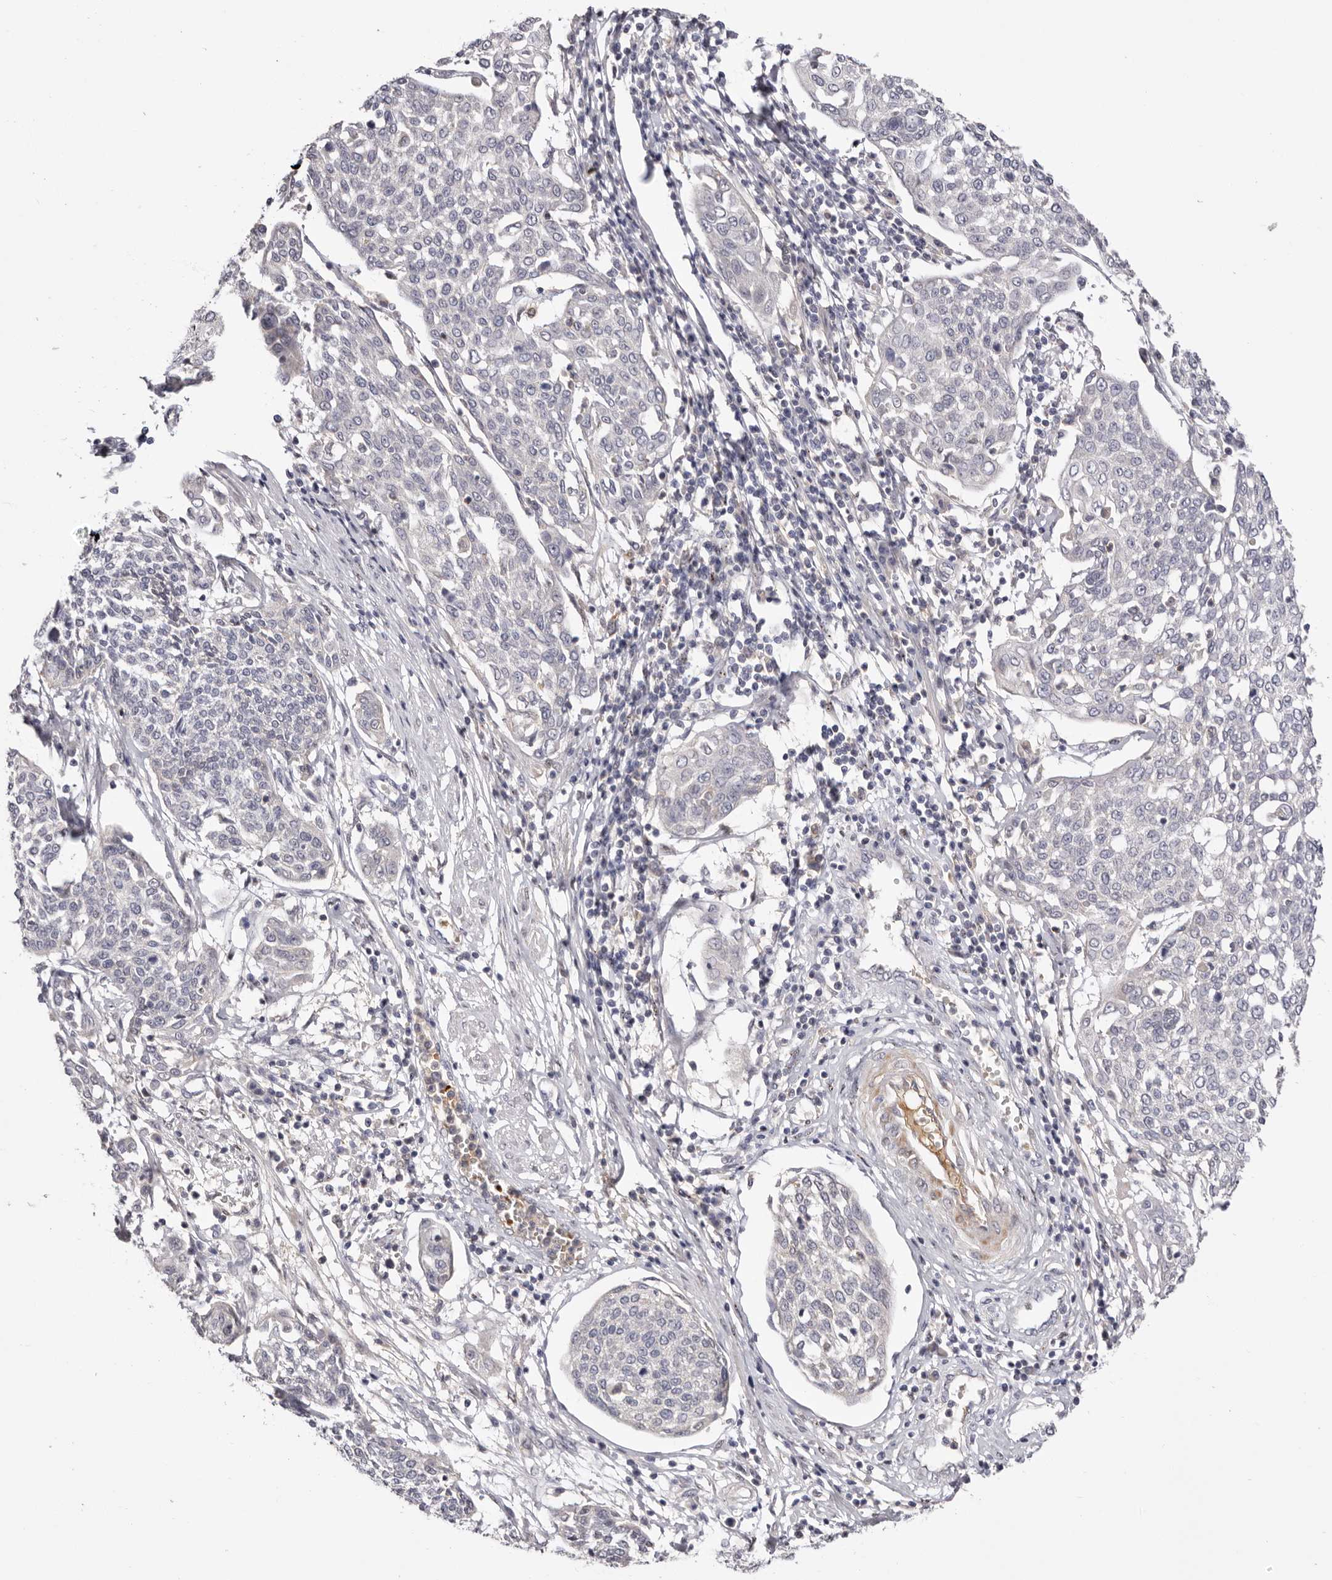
{"staining": {"intensity": "negative", "quantity": "none", "location": "none"}, "tissue": "cervical cancer", "cell_type": "Tumor cells", "image_type": "cancer", "snomed": [{"axis": "morphology", "description": "Squamous cell carcinoma, NOS"}, {"axis": "topography", "description": "Cervix"}], "caption": "The histopathology image displays no staining of tumor cells in cervical squamous cell carcinoma. The staining was performed using DAB to visualize the protein expression in brown, while the nuclei were stained in blue with hematoxylin (Magnification: 20x).", "gene": "LMLN", "patient": {"sex": "female", "age": 34}}